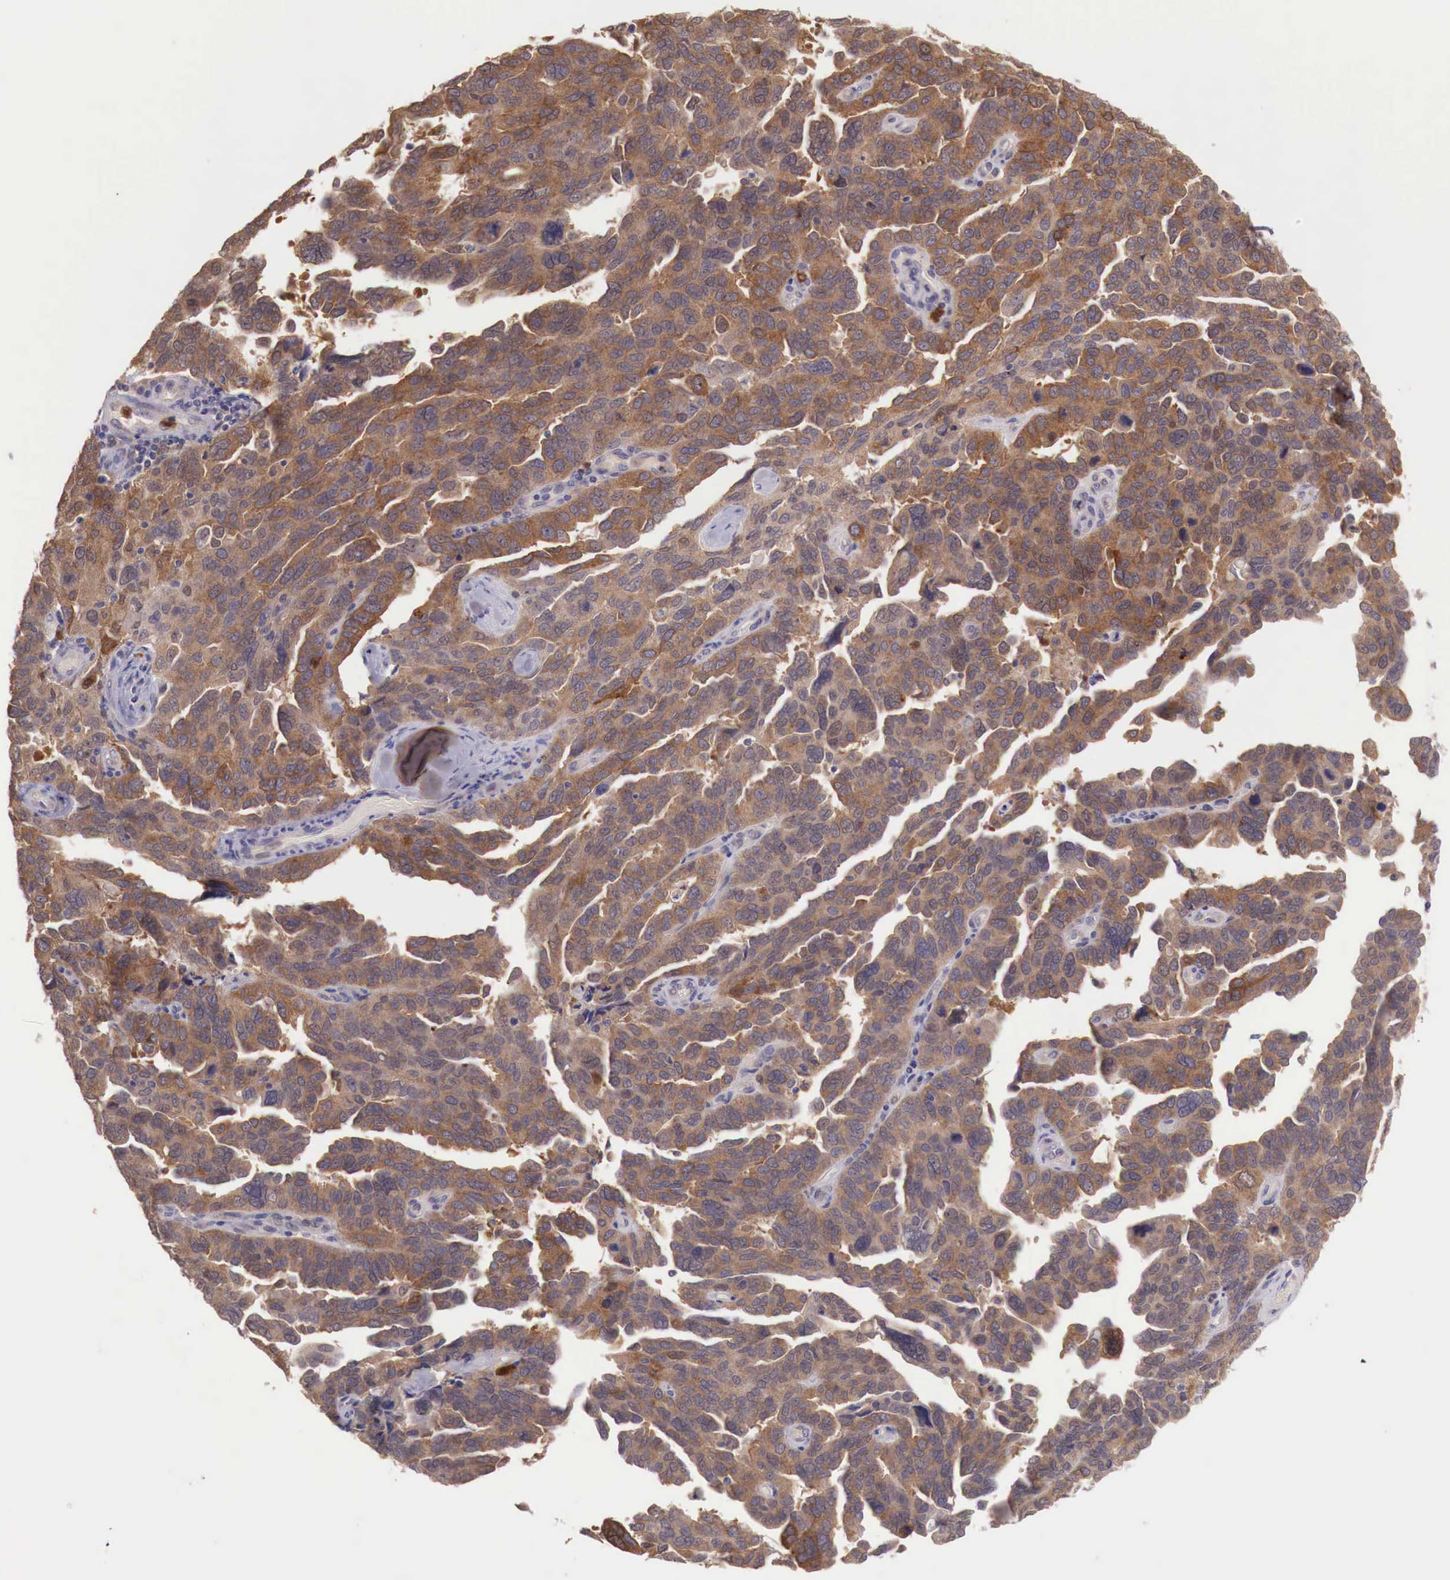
{"staining": {"intensity": "moderate", "quantity": ">75%", "location": "cytoplasmic/membranous"}, "tissue": "ovarian cancer", "cell_type": "Tumor cells", "image_type": "cancer", "snomed": [{"axis": "morphology", "description": "Cystadenocarcinoma, serous, NOS"}, {"axis": "topography", "description": "Ovary"}], "caption": "Protein positivity by immunohistochemistry (IHC) exhibits moderate cytoplasmic/membranous positivity in approximately >75% of tumor cells in serous cystadenocarcinoma (ovarian).", "gene": "GAB2", "patient": {"sex": "female", "age": 64}}